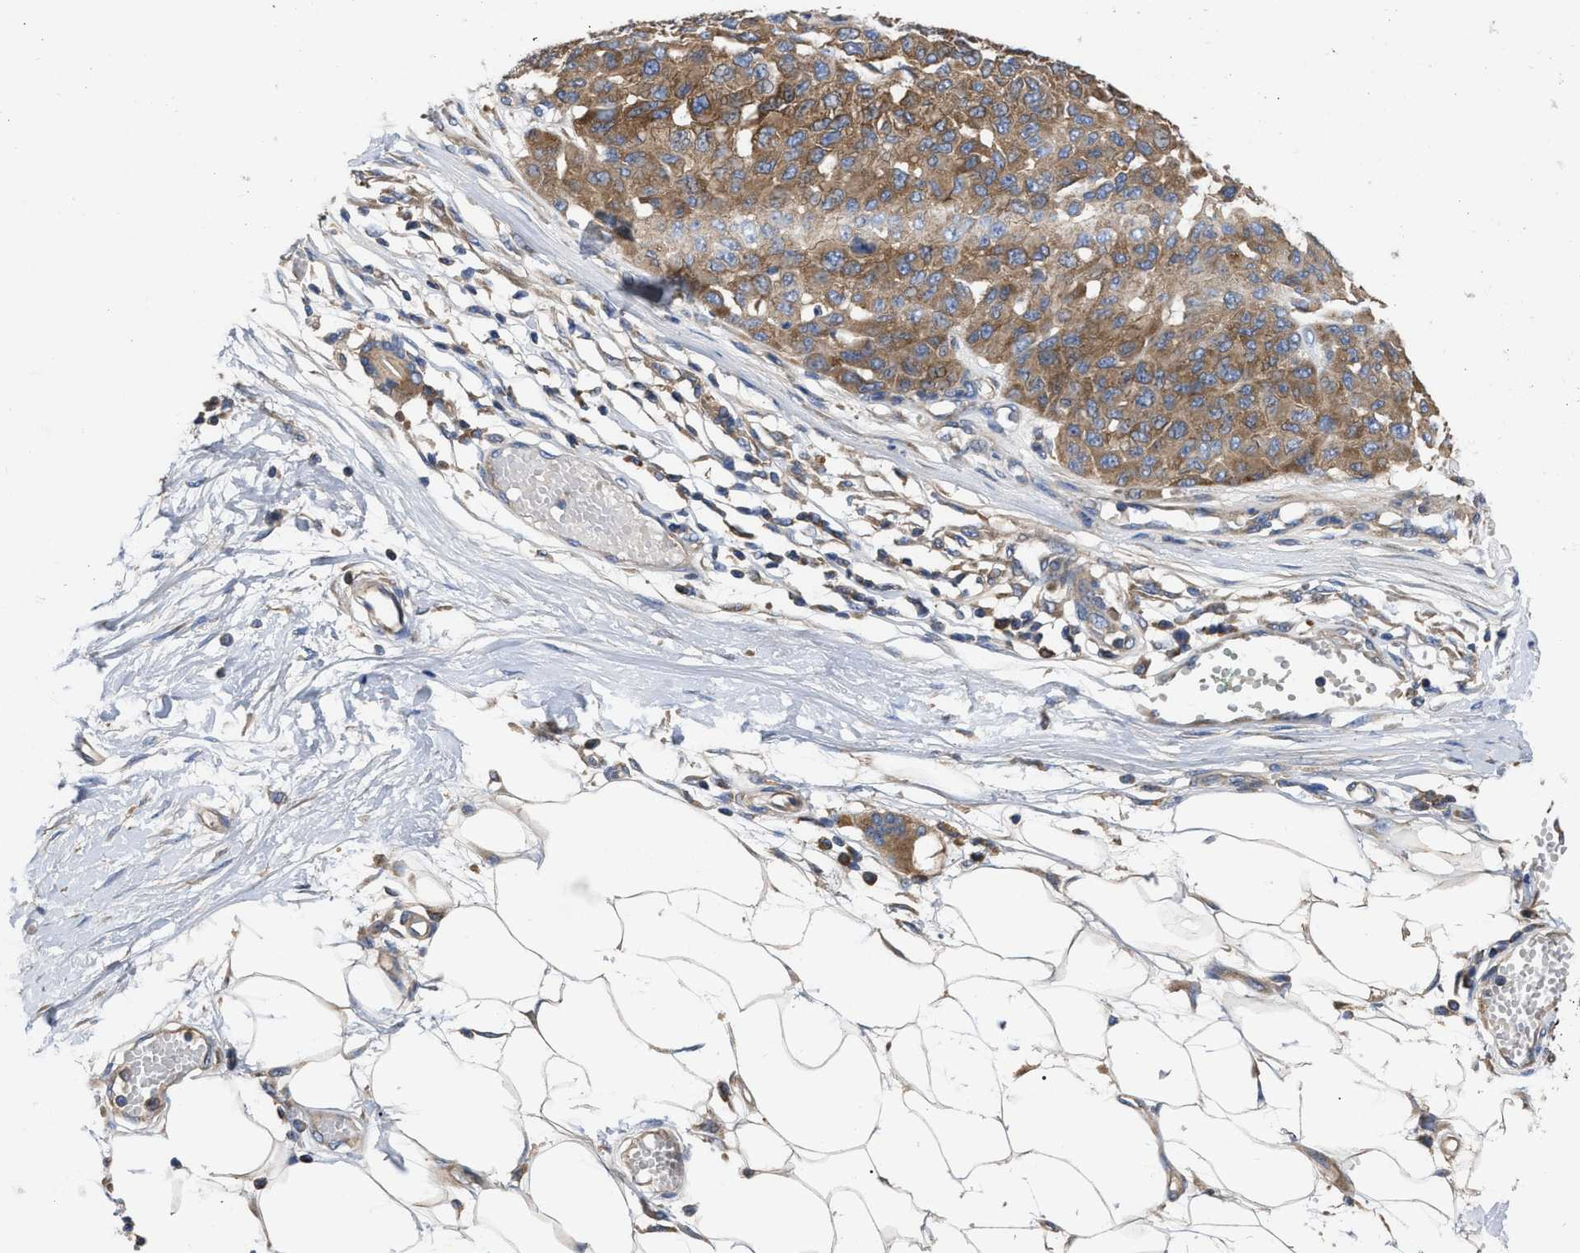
{"staining": {"intensity": "moderate", "quantity": ">75%", "location": "cytoplasmic/membranous"}, "tissue": "melanoma", "cell_type": "Tumor cells", "image_type": "cancer", "snomed": [{"axis": "morphology", "description": "Normal tissue, NOS"}, {"axis": "morphology", "description": "Malignant melanoma, NOS"}, {"axis": "topography", "description": "Skin"}], "caption": "Immunohistochemical staining of melanoma reveals moderate cytoplasmic/membranous protein staining in approximately >75% of tumor cells.", "gene": "RAP1GDS1", "patient": {"sex": "male", "age": 62}}